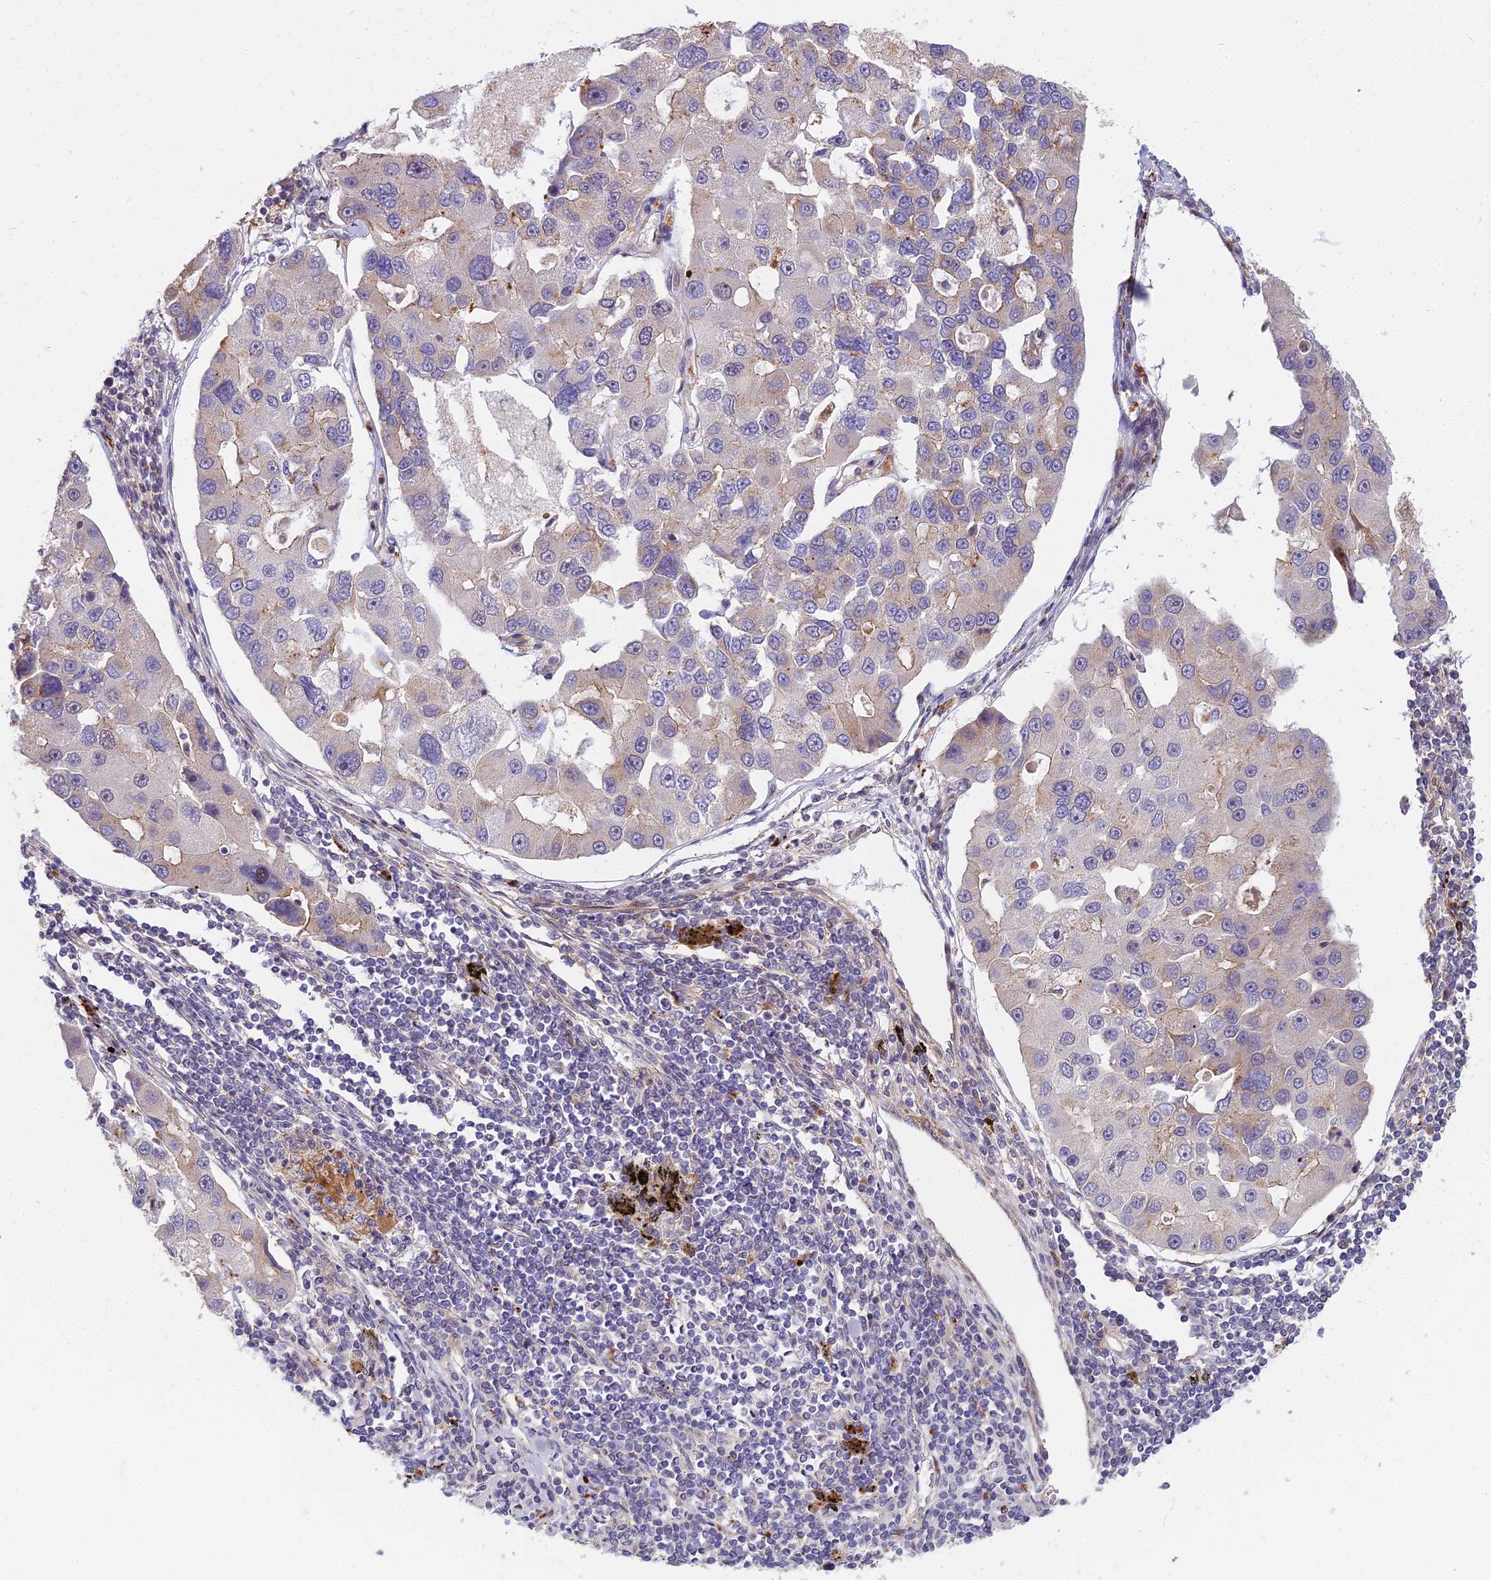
{"staining": {"intensity": "weak", "quantity": "<25%", "location": "cytoplasmic/membranous"}, "tissue": "lung cancer", "cell_type": "Tumor cells", "image_type": "cancer", "snomed": [{"axis": "morphology", "description": "Adenocarcinoma, NOS"}, {"axis": "topography", "description": "Lung"}], "caption": "Human lung adenocarcinoma stained for a protein using immunohistochemistry (IHC) demonstrates no positivity in tumor cells.", "gene": "GLYATL3", "patient": {"sex": "female", "age": 54}}